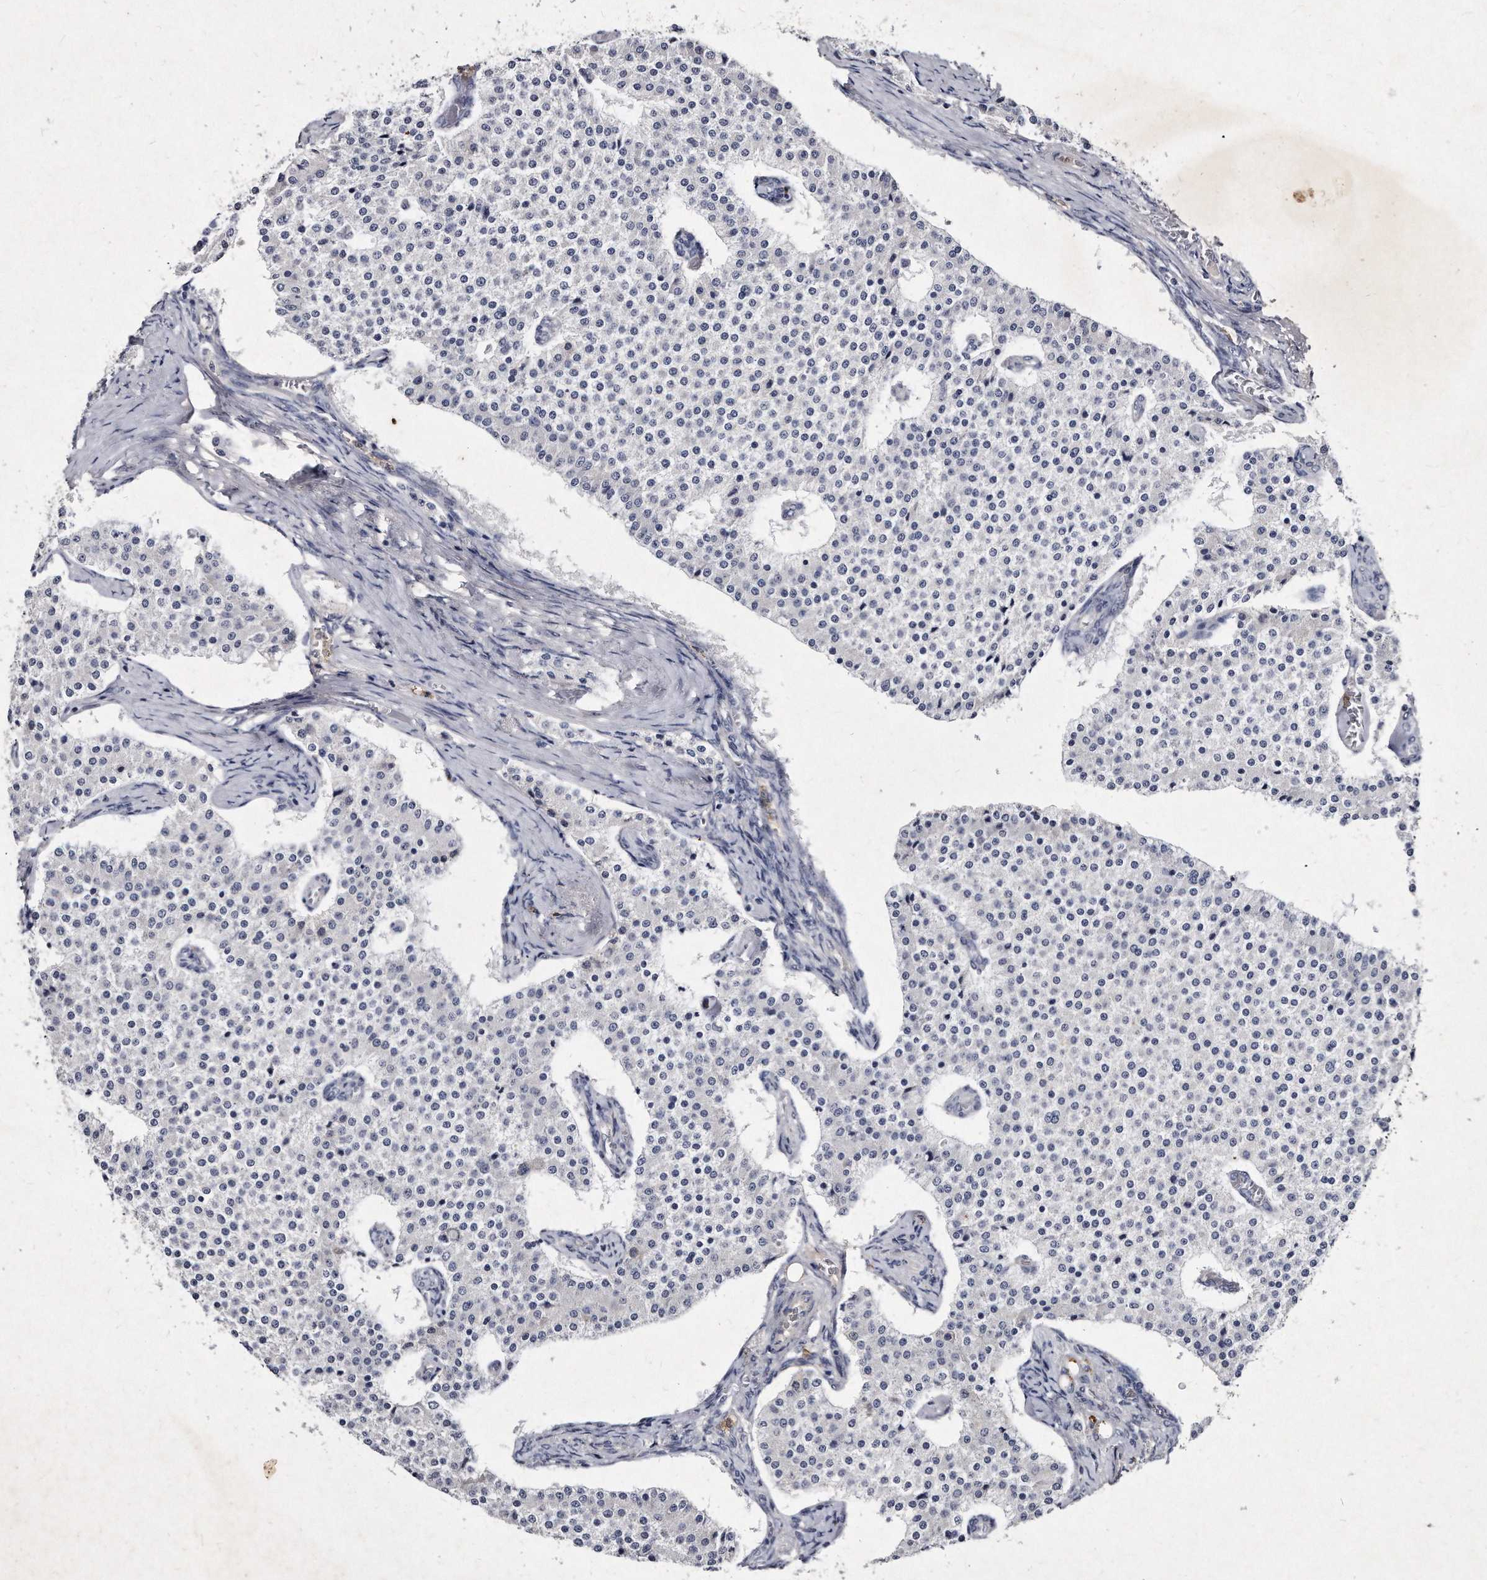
{"staining": {"intensity": "negative", "quantity": "none", "location": "none"}, "tissue": "carcinoid", "cell_type": "Tumor cells", "image_type": "cancer", "snomed": [{"axis": "morphology", "description": "Carcinoid, malignant, NOS"}, {"axis": "topography", "description": "Colon"}], "caption": "Immunohistochemical staining of carcinoid displays no significant staining in tumor cells. Brightfield microscopy of immunohistochemistry stained with DAB (brown) and hematoxylin (blue), captured at high magnification.", "gene": "KLHDC3", "patient": {"sex": "female", "age": 52}}